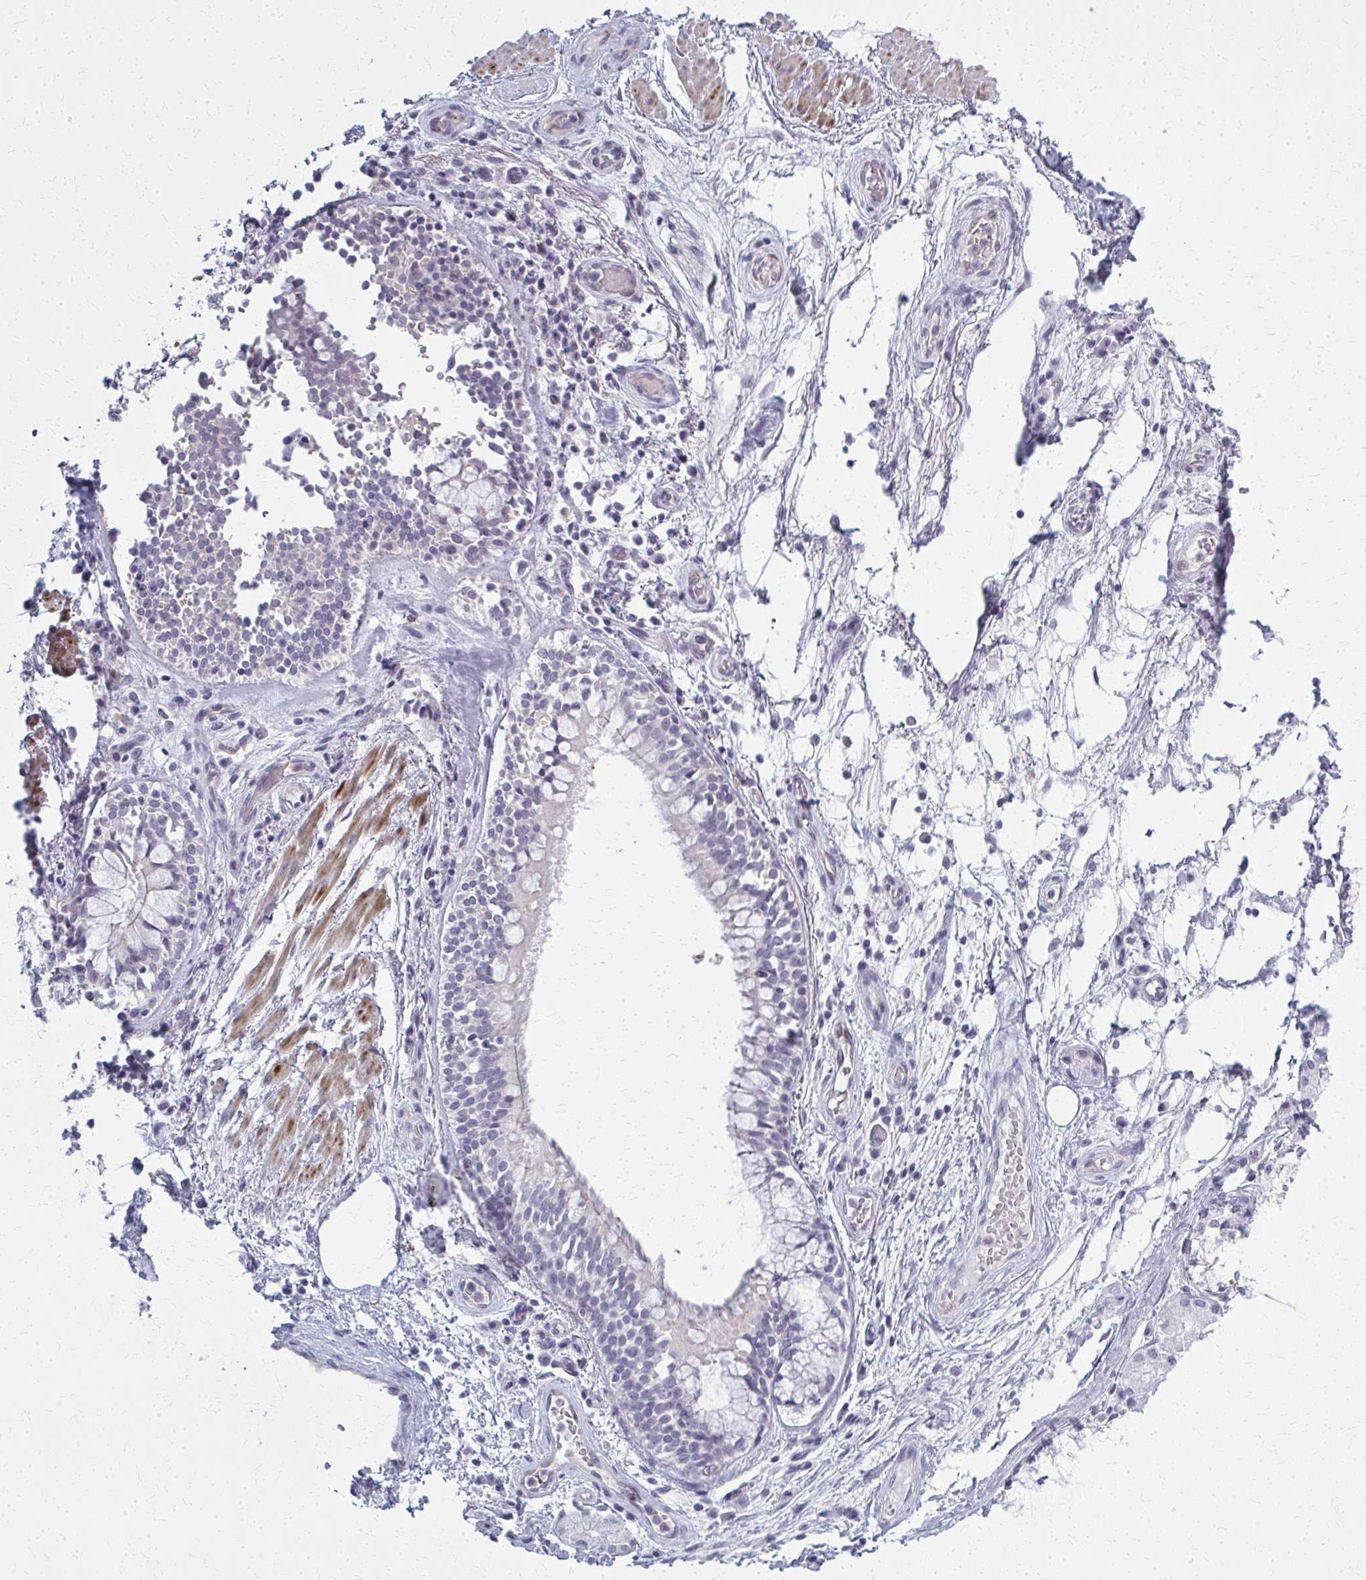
{"staining": {"intensity": "negative", "quantity": "none", "location": "none"}, "tissue": "adipose tissue", "cell_type": "Adipocytes", "image_type": "normal", "snomed": [{"axis": "morphology", "description": "Normal tissue, NOS"}, {"axis": "topography", "description": "Cartilage tissue"}, {"axis": "topography", "description": "Bronchus"}], "caption": "Photomicrograph shows no protein expression in adipocytes of unremarkable adipose tissue. (DAB (3,3'-diaminobenzidine) immunohistochemistry with hematoxylin counter stain).", "gene": "CASQ2", "patient": {"sex": "male", "age": 64}}